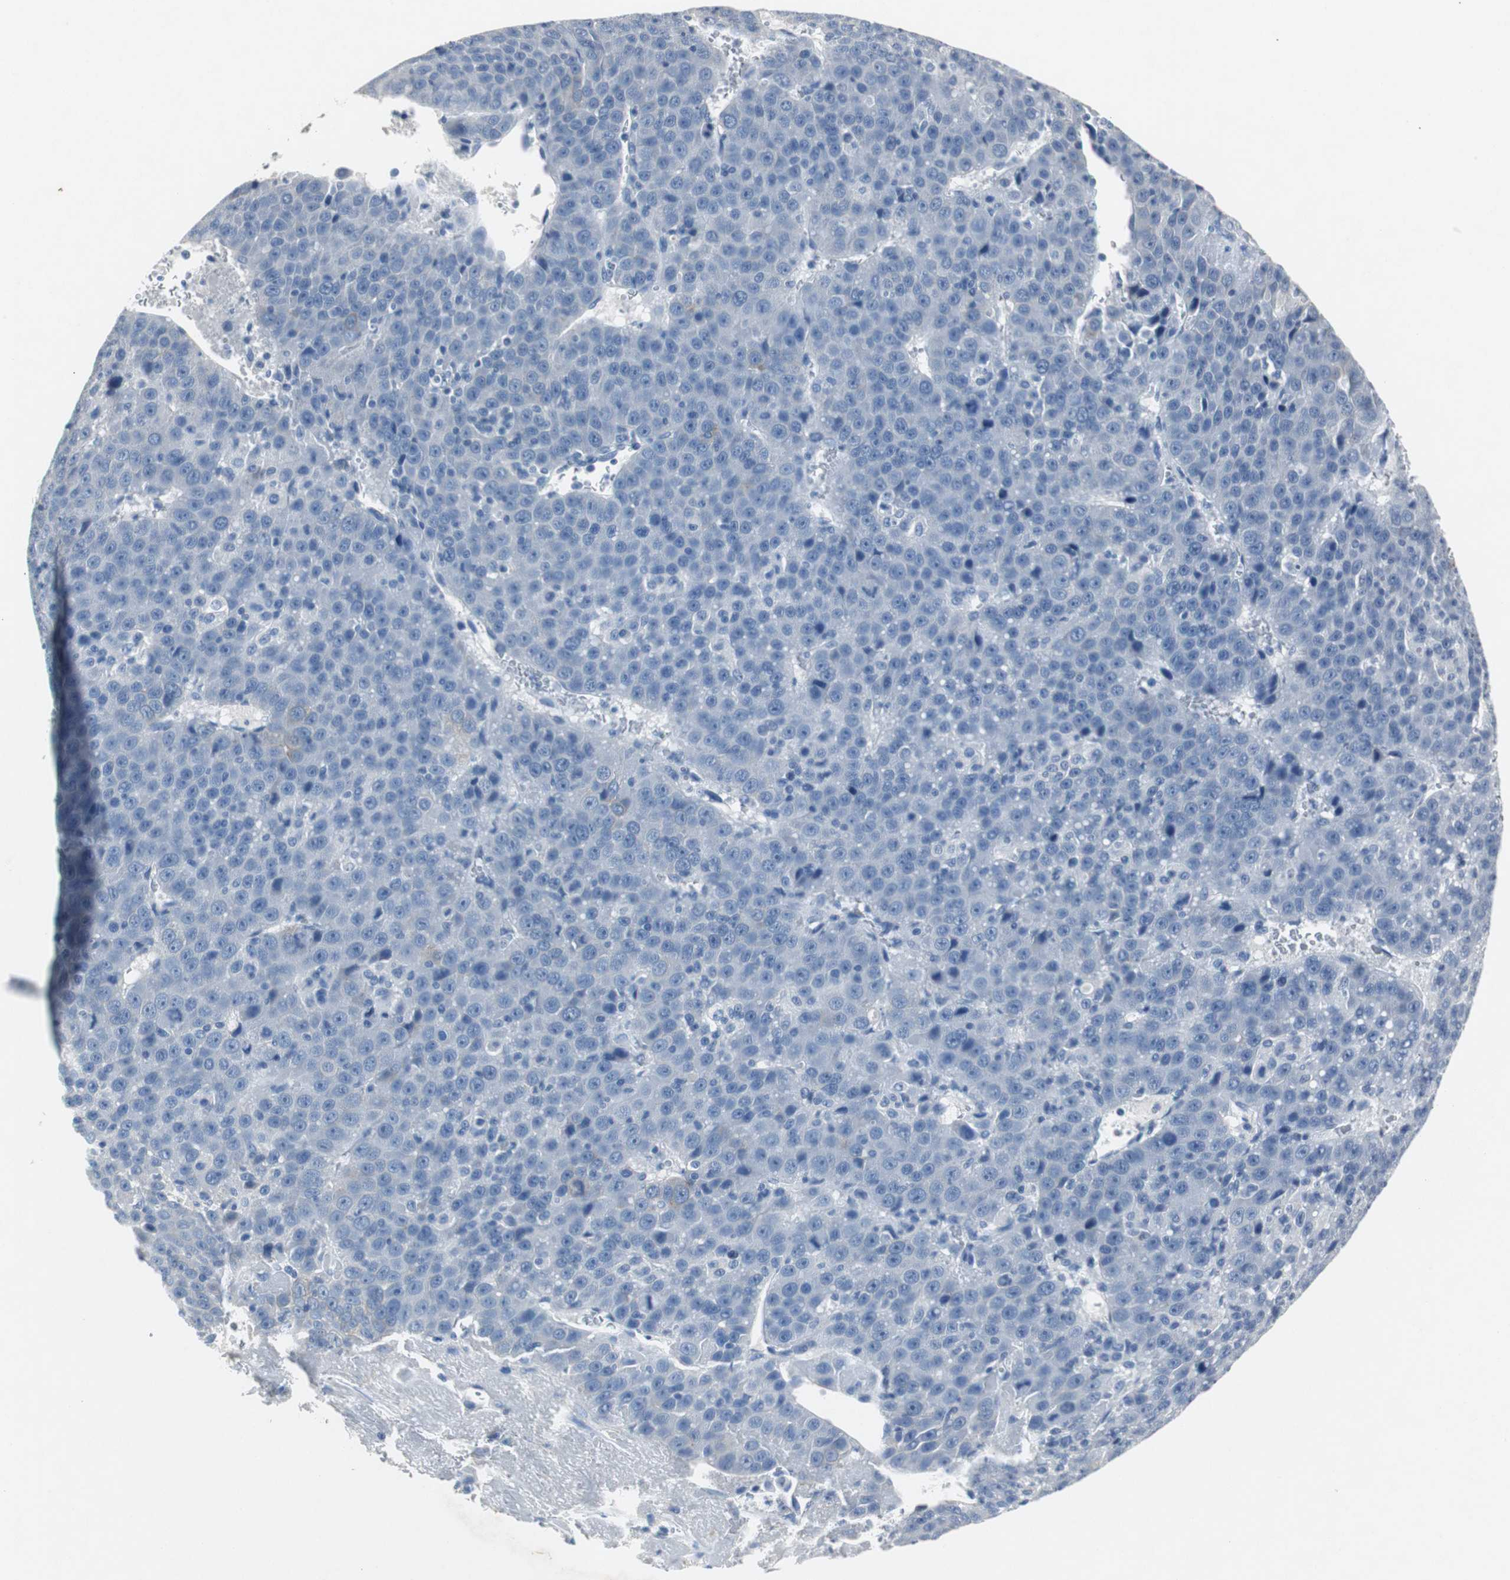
{"staining": {"intensity": "negative", "quantity": "none", "location": "none"}, "tissue": "liver cancer", "cell_type": "Tumor cells", "image_type": "cancer", "snomed": [{"axis": "morphology", "description": "Carcinoma, Hepatocellular, NOS"}, {"axis": "topography", "description": "Liver"}], "caption": "Tumor cells are negative for protein expression in human hepatocellular carcinoma (liver).", "gene": "LRP2", "patient": {"sex": "female", "age": 53}}